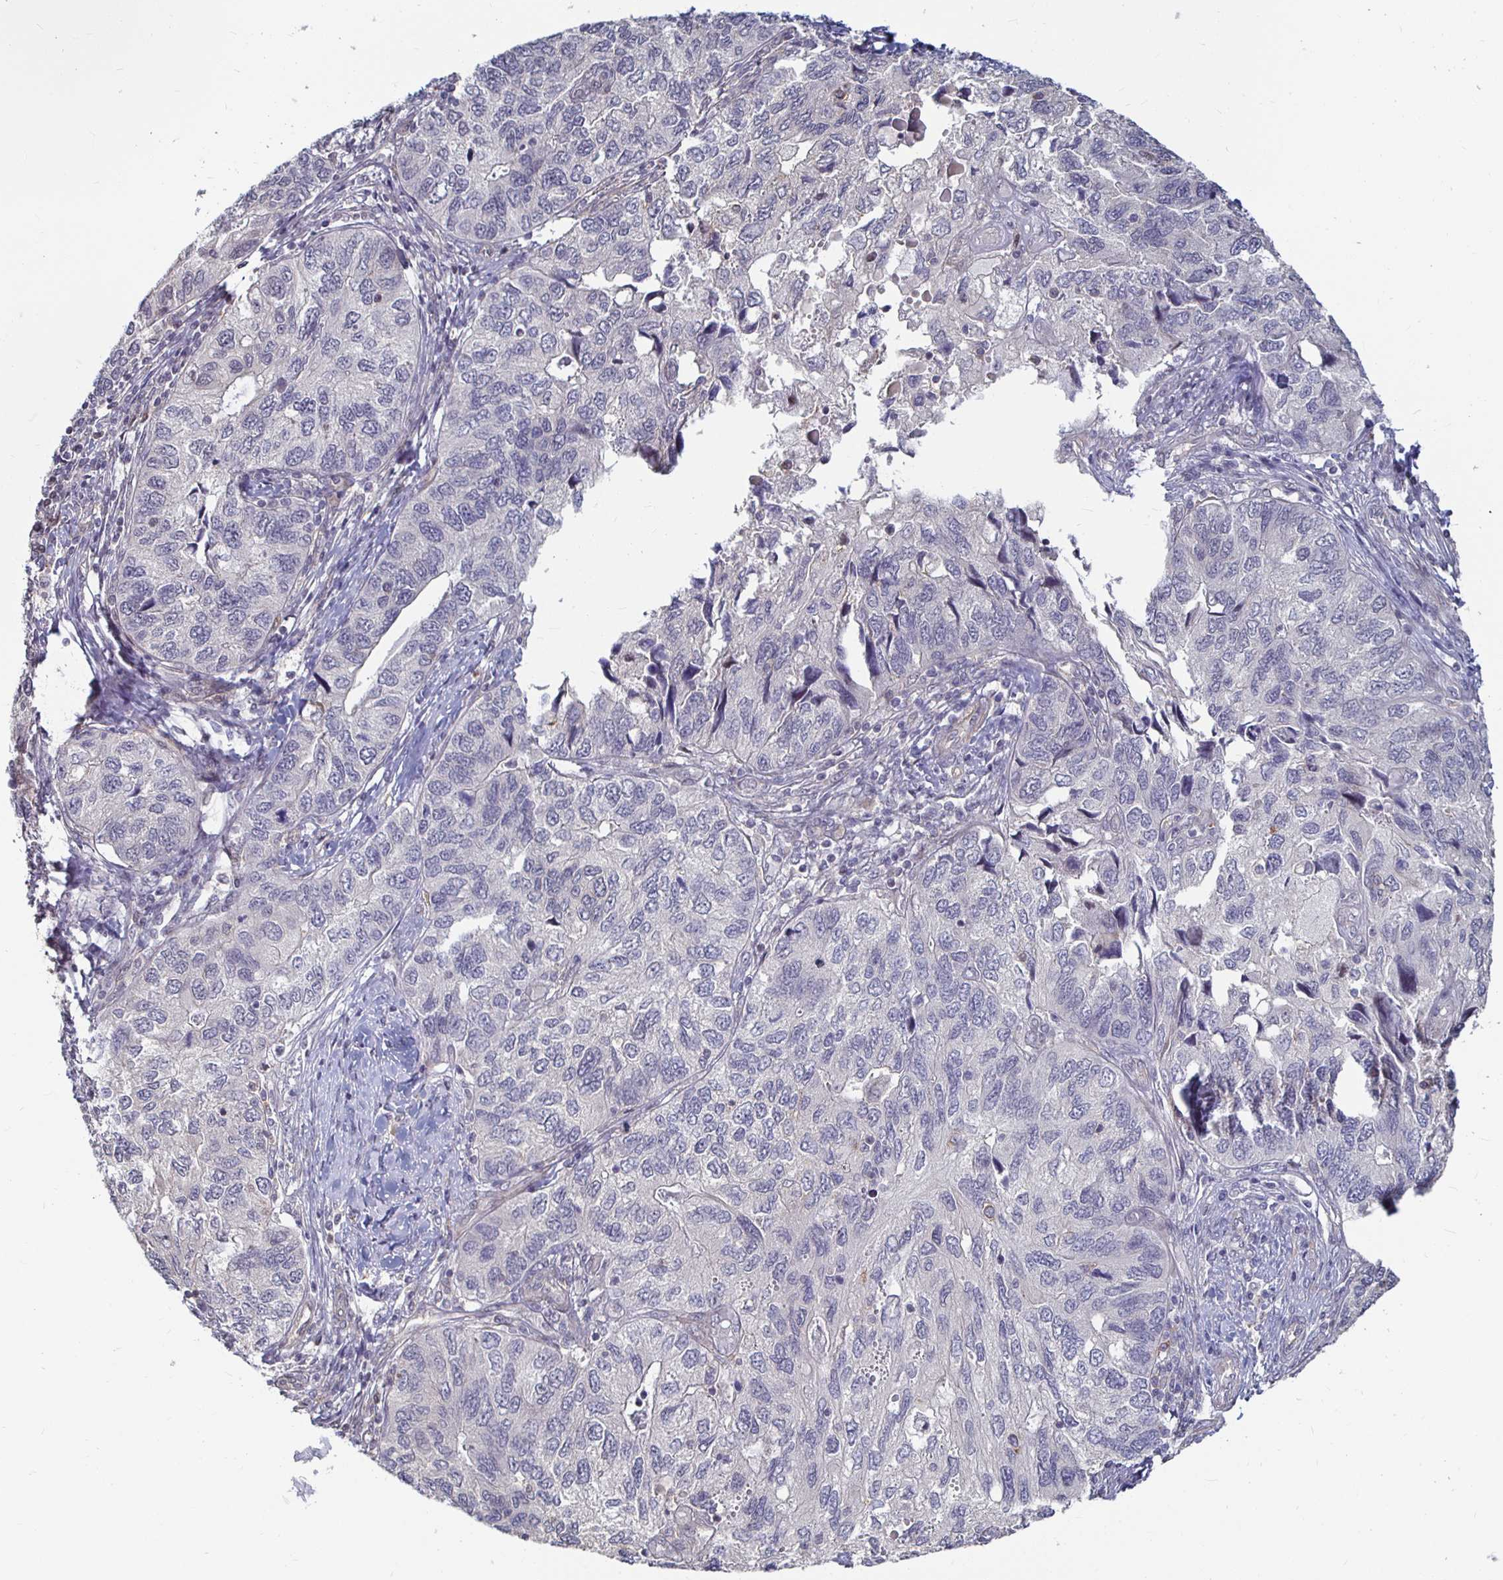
{"staining": {"intensity": "negative", "quantity": "none", "location": "none"}, "tissue": "endometrial cancer", "cell_type": "Tumor cells", "image_type": "cancer", "snomed": [{"axis": "morphology", "description": "Carcinoma, NOS"}, {"axis": "topography", "description": "Uterus"}], "caption": "Carcinoma (endometrial) was stained to show a protein in brown. There is no significant expression in tumor cells. Brightfield microscopy of IHC stained with DAB (brown) and hematoxylin (blue), captured at high magnification.", "gene": "CAPN11", "patient": {"sex": "female", "age": 76}}